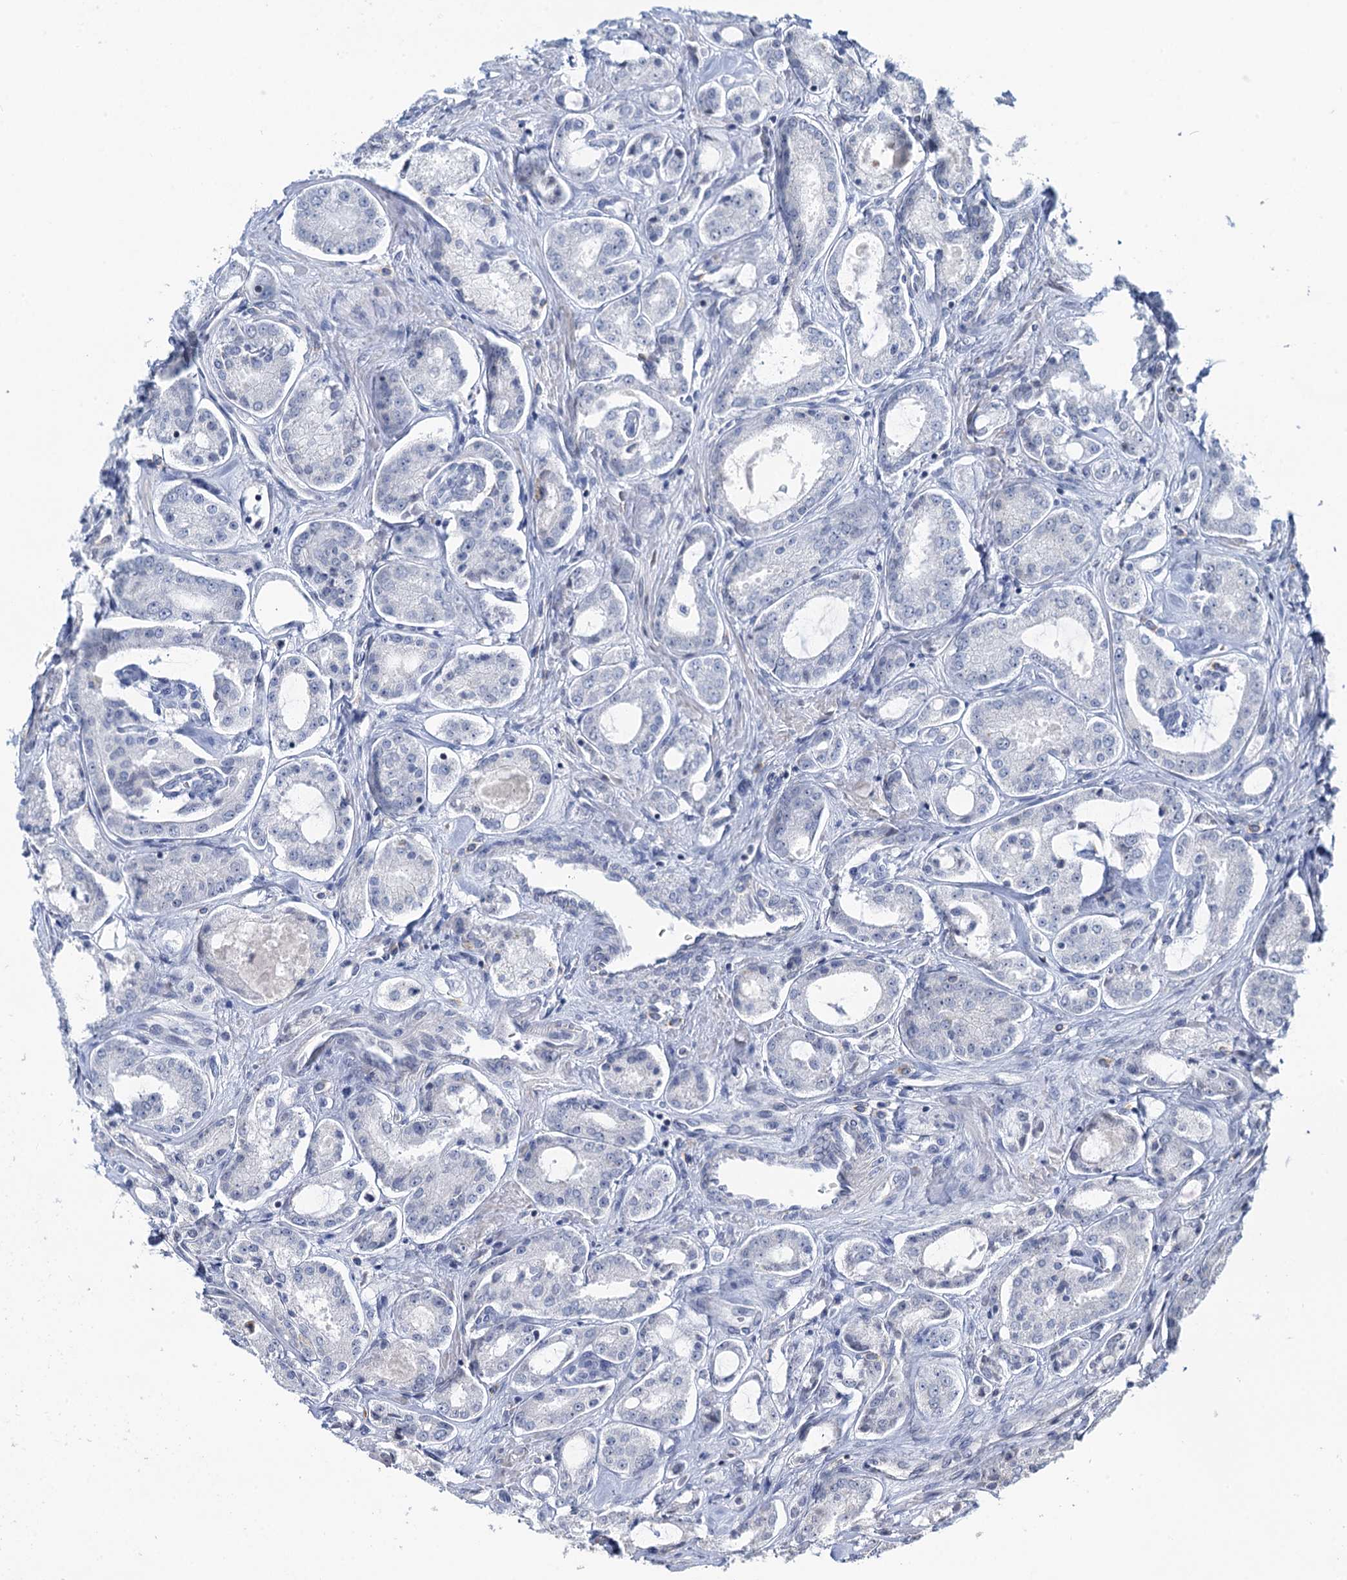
{"staining": {"intensity": "negative", "quantity": "none", "location": "none"}, "tissue": "prostate cancer", "cell_type": "Tumor cells", "image_type": "cancer", "snomed": [{"axis": "morphology", "description": "Adenocarcinoma, Low grade"}, {"axis": "topography", "description": "Prostate"}], "caption": "Prostate low-grade adenocarcinoma stained for a protein using IHC demonstrates no positivity tumor cells.", "gene": "TOX3", "patient": {"sex": "male", "age": 68}}